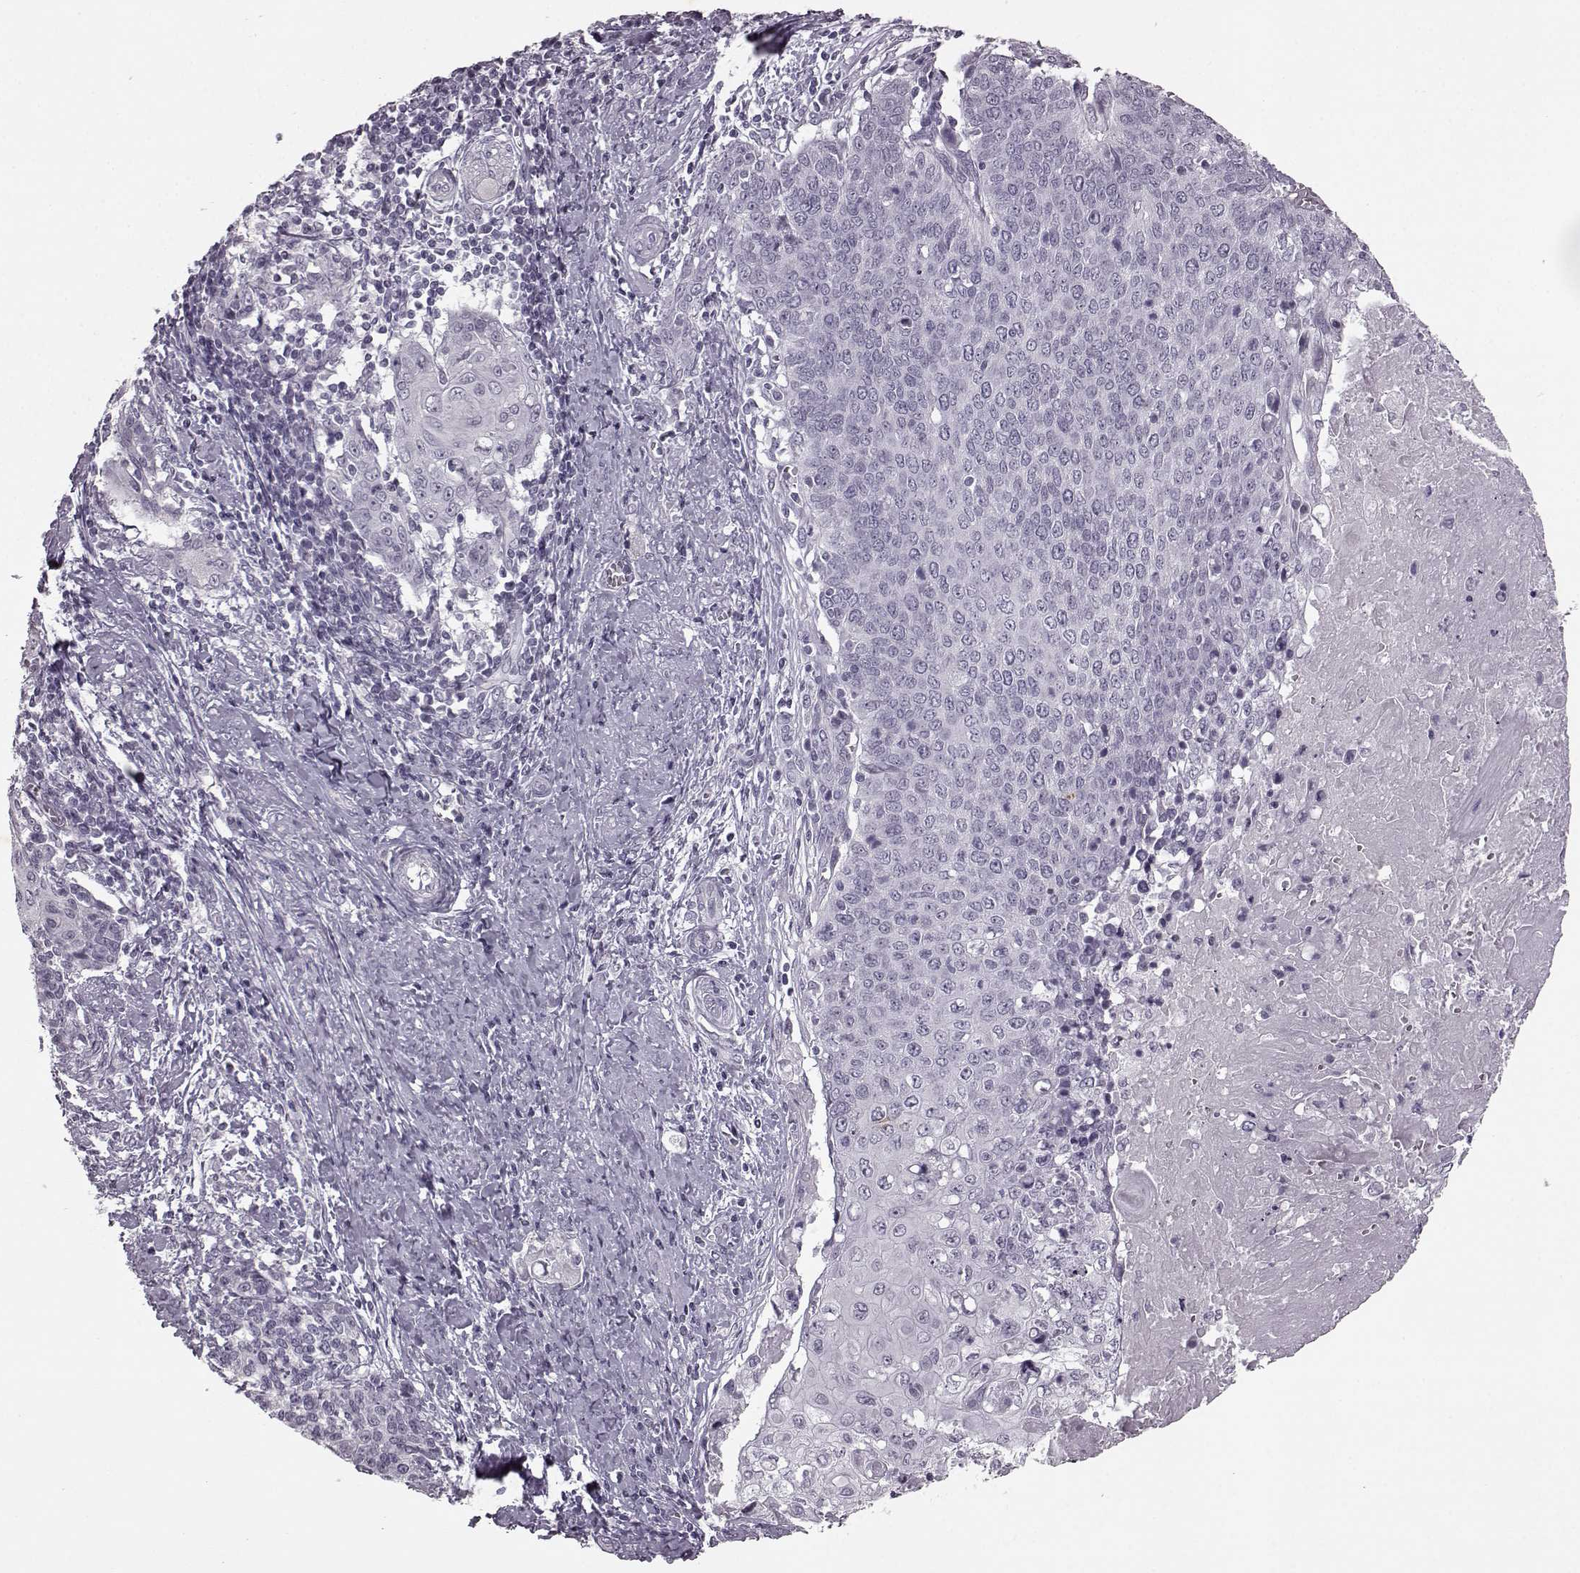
{"staining": {"intensity": "negative", "quantity": "none", "location": "none"}, "tissue": "cervical cancer", "cell_type": "Tumor cells", "image_type": "cancer", "snomed": [{"axis": "morphology", "description": "Squamous cell carcinoma, NOS"}, {"axis": "topography", "description": "Cervix"}], "caption": "This is a image of immunohistochemistry staining of cervical squamous cell carcinoma, which shows no positivity in tumor cells. (DAB (3,3'-diaminobenzidine) immunohistochemistry, high magnification).", "gene": "SEMG2", "patient": {"sex": "female", "age": 39}}